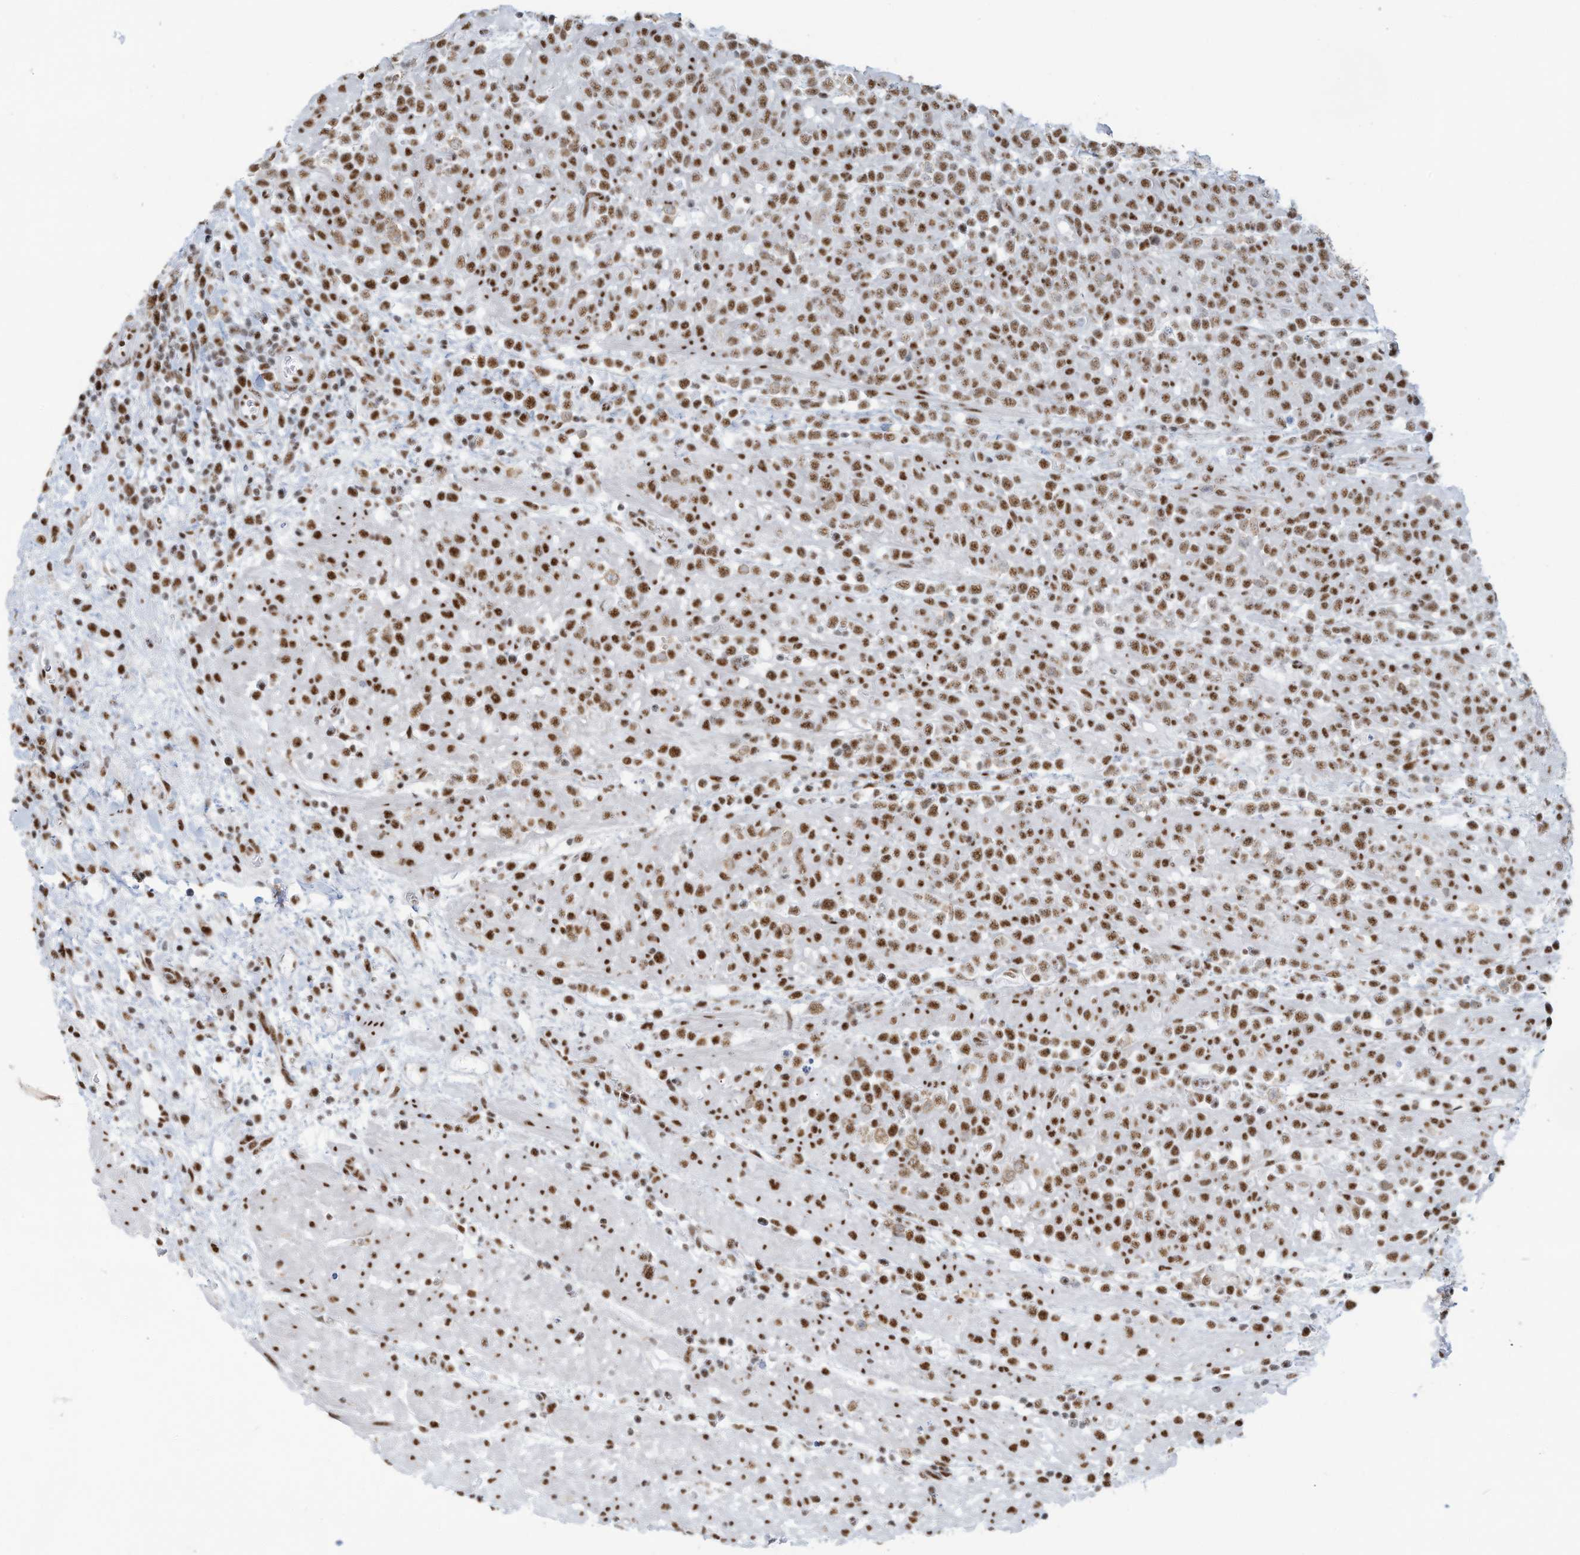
{"staining": {"intensity": "strong", "quantity": ">75%", "location": "nuclear"}, "tissue": "lymphoma", "cell_type": "Tumor cells", "image_type": "cancer", "snomed": [{"axis": "morphology", "description": "Malignant lymphoma, non-Hodgkin's type, High grade"}, {"axis": "topography", "description": "Colon"}], "caption": "Immunohistochemical staining of high-grade malignant lymphoma, non-Hodgkin's type displays high levels of strong nuclear expression in about >75% of tumor cells.", "gene": "SARNP", "patient": {"sex": "female", "age": 53}}